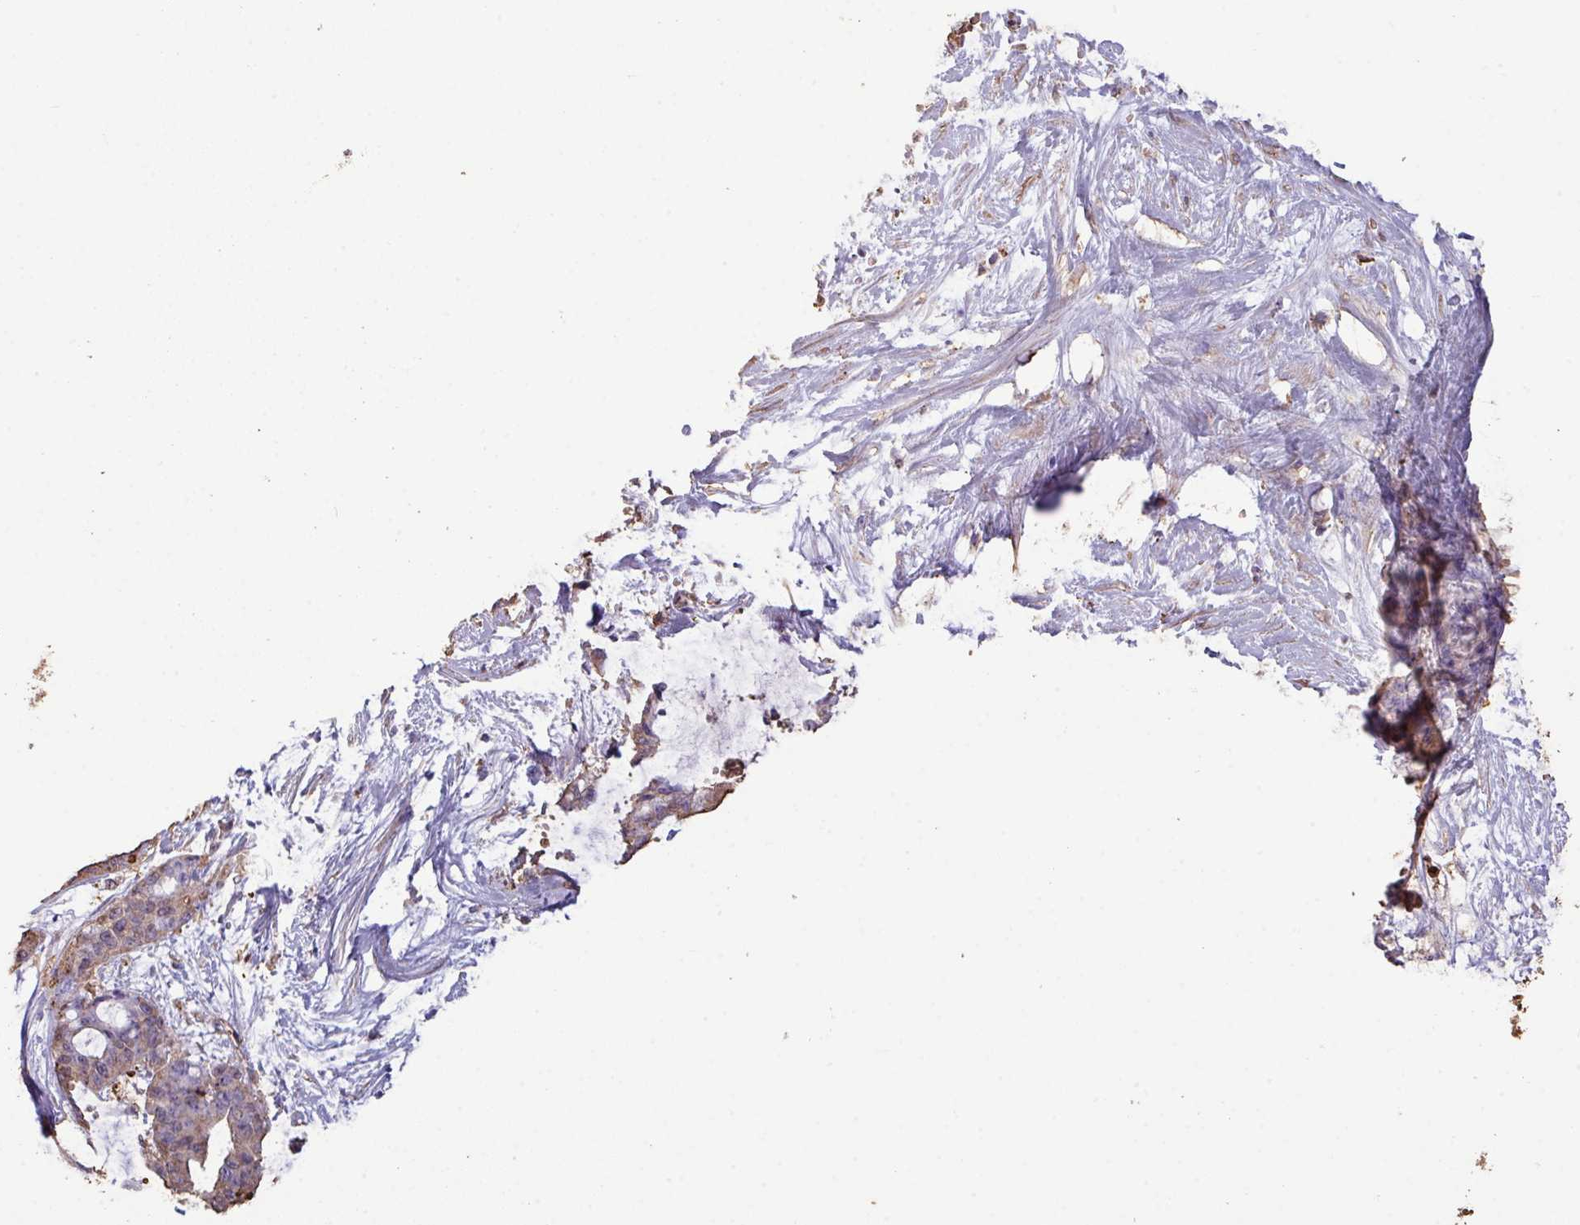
{"staining": {"intensity": "weak", "quantity": "25%-75%", "location": "cytoplasmic/membranous"}, "tissue": "liver cancer", "cell_type": "Tumor cells", "image_type": "cancer", "snomed": [{"axis": "morphology", "description": "Normal tissue, NOS"}, {"axis": "morphology", "description": "Cholangiocarcinoma"}, {"axis": "topography", "description": "Liver"}, {"axis": "topography", "description": "Peripheral nerve tissue"}], "caption": "A low amount of weak cytoplasmic/membranous staining is identified in about 25%-75% of tumor cells in liver cholangiocarcinoma tissue.", "gene": "CAMK2B", "patient": {"sex": "female", "age": 73}}